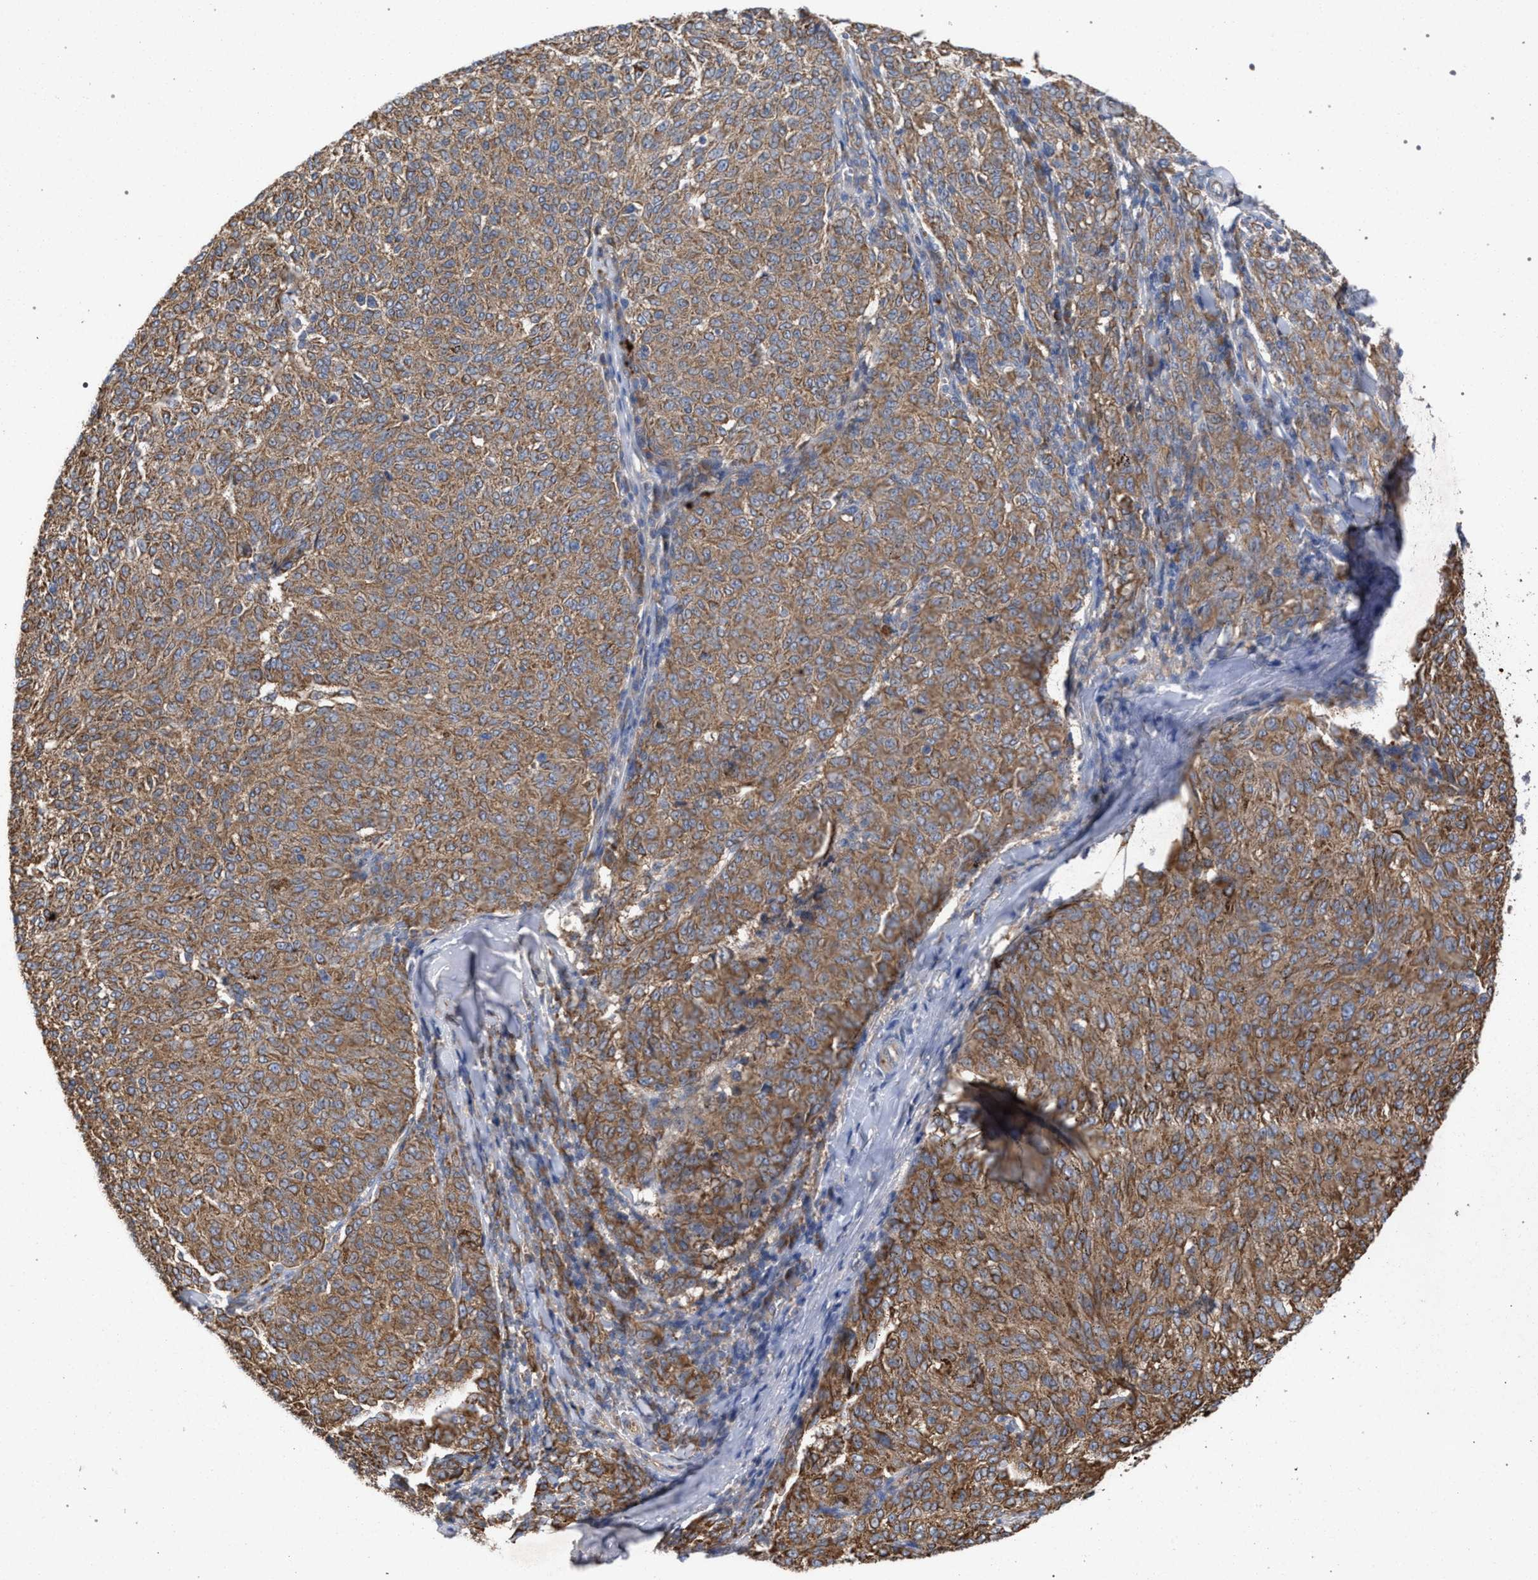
{"staining": {"intensity": "moderate", "quantity": ">75%", "location": "cytoplasmic/membranous"}, "tissue": "melanoma", "cell_type": "Tumor cells", "image_type": "cancer", "snomed": [{"axis": "morphology", "description": "Malignant melanoma, NOS"}, {"axis": "topography", "description": "Skin"}], "caption": "Immunohistochemistry staining of melanoma, which displays medium levels of moderate cytoplasmic/membranous expression in about >75% of tumor cells indicating moderate cytoplasmic/membranous protein staining. The staining was performed using DAB (brown) for protein detection and nuclei were counterstained in hematoxylin (blue).", "gene": "BCL2L12", "patient": {"sex": "female", "age": 72}}